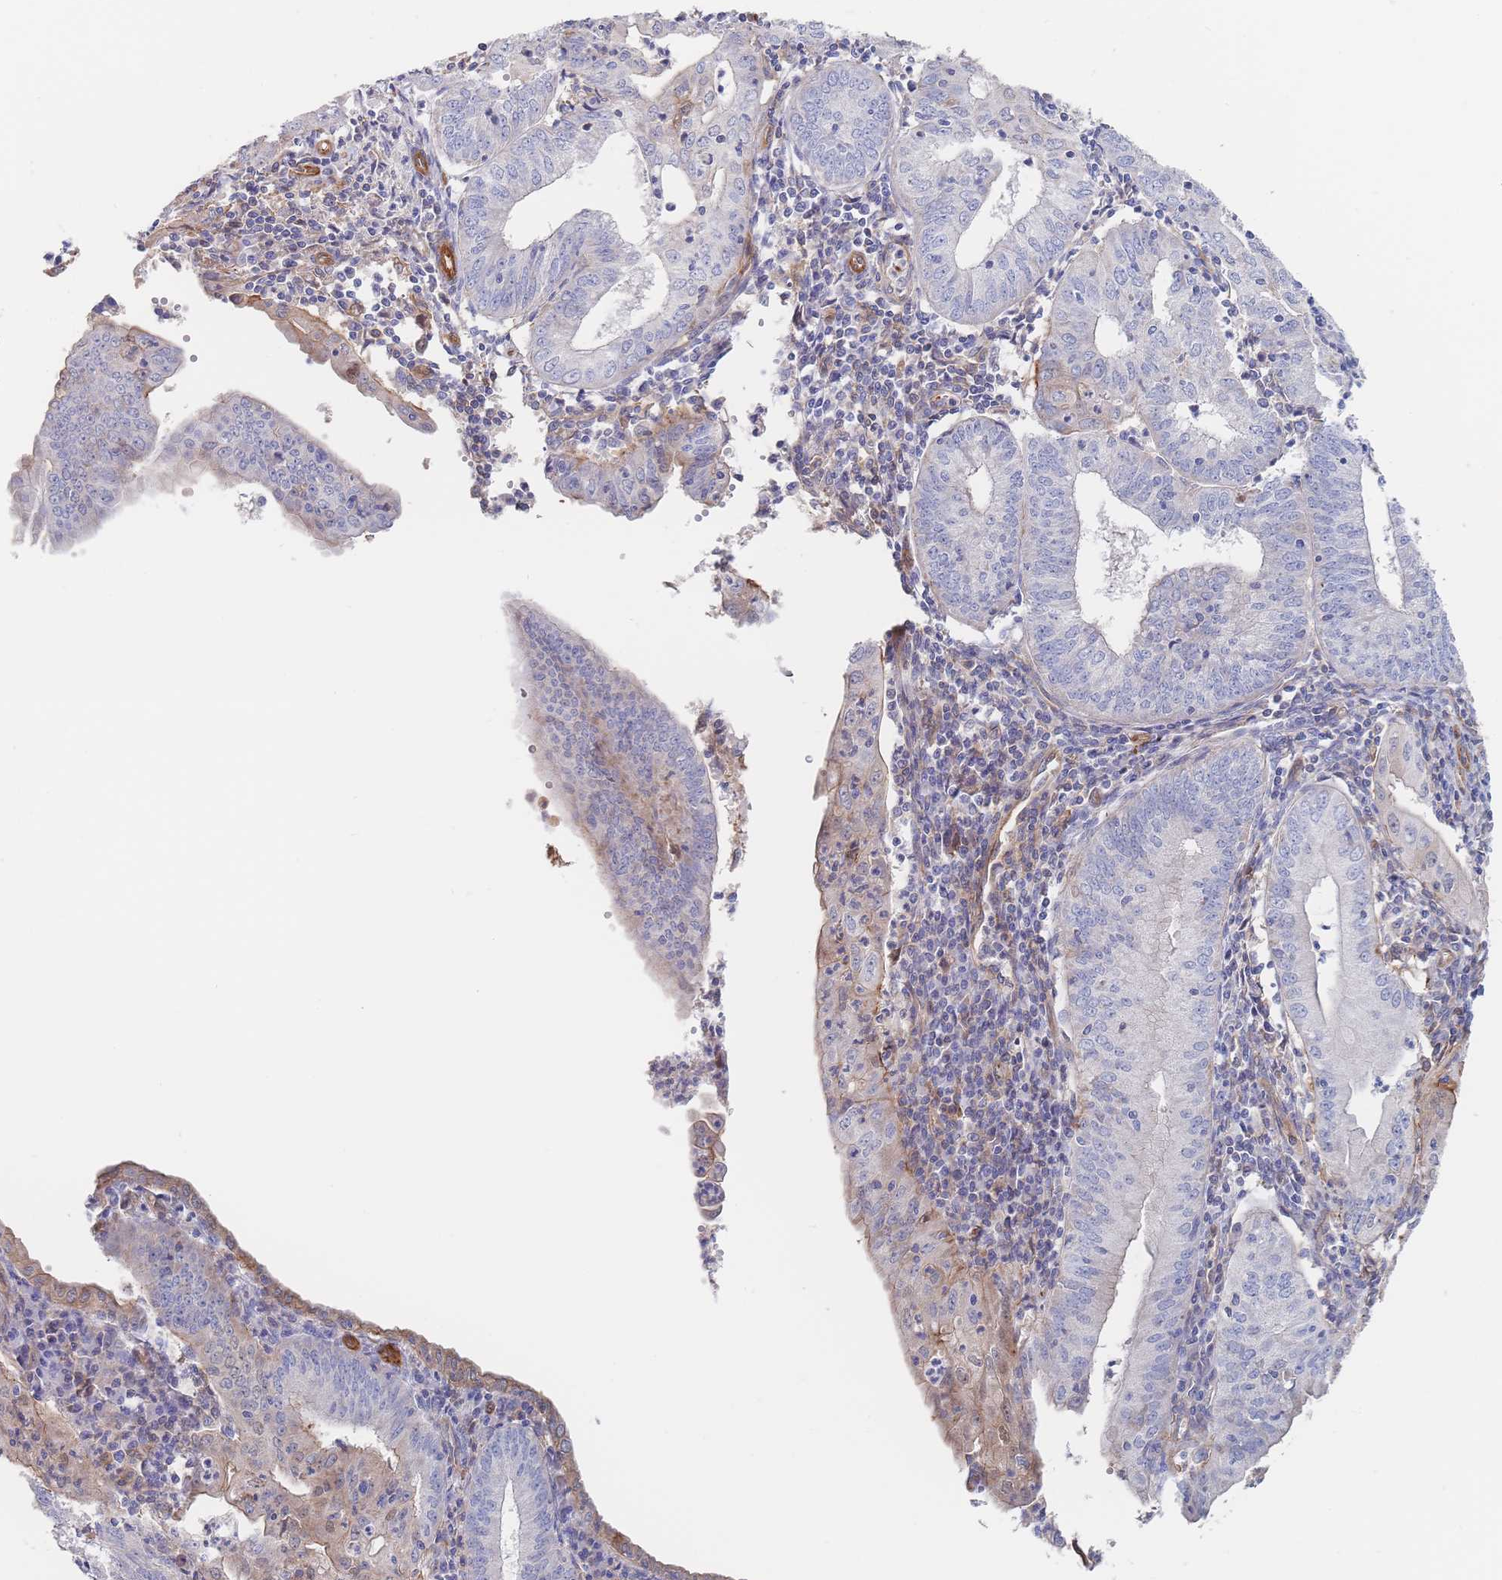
{"staining": {"intensity": "weak", "quantity": "<25%", "location": "cytoplasmic/membranous"}, "tissue": "endometrial cancer", "cell_type": "Tumor cells", "image_type": "cancer", "snomed": [{"axis": "morphology", "description": "Adenocarcinoma, NOS"}, {"axis": "topography", "description": "Endometrium"}], "caption": "This is an IHC photomicrograph of adenocarcinoma (endometrial). There is no expression in tumor cells.", "gene": "G6PC1", "patient": {"sex": "female", "age": 60}}